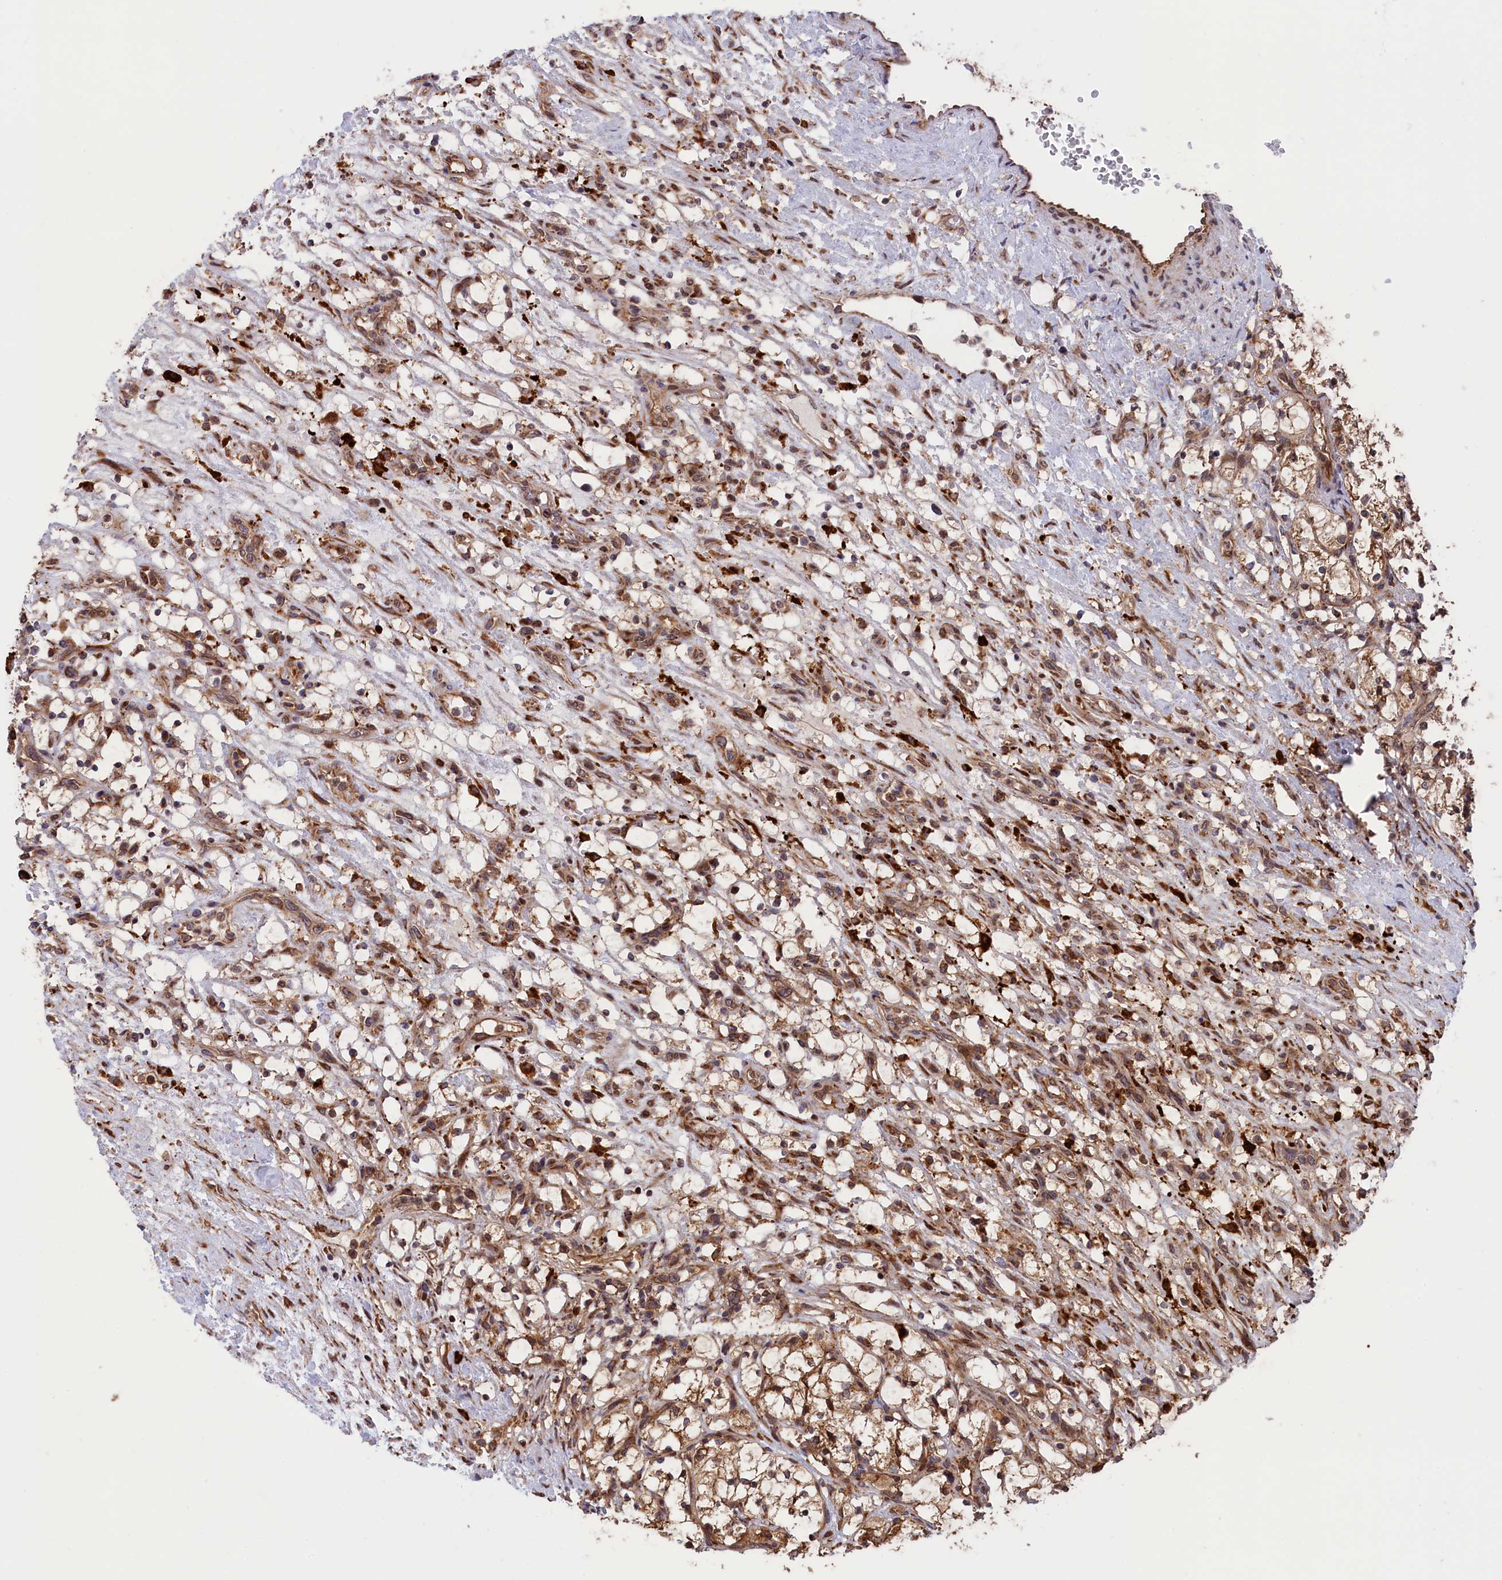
{"staining": {"intensity": "weak", "quantity": "25%-75%", "location": "cytoplasmic/membranous"}, "tissue": "renal cancer", "cell_type": "Tumor cells", "image_type": "cancer", "snomed": [{"axis": "morphology", "description": "Adenocarcinoma, NOS"}, {"axis": "topography", "description": "Kidney"}], "caption": "An immunohistochemistry (IHC) histopathology image of tumor tissue is shown. Protein staining in brown labels weak cytoplasmic/membranous positivity in adenocarcinoma (renal) within tumor cells.", "gene": "PLA2G4C", "patient": {"sex": "female", "age": 69}}